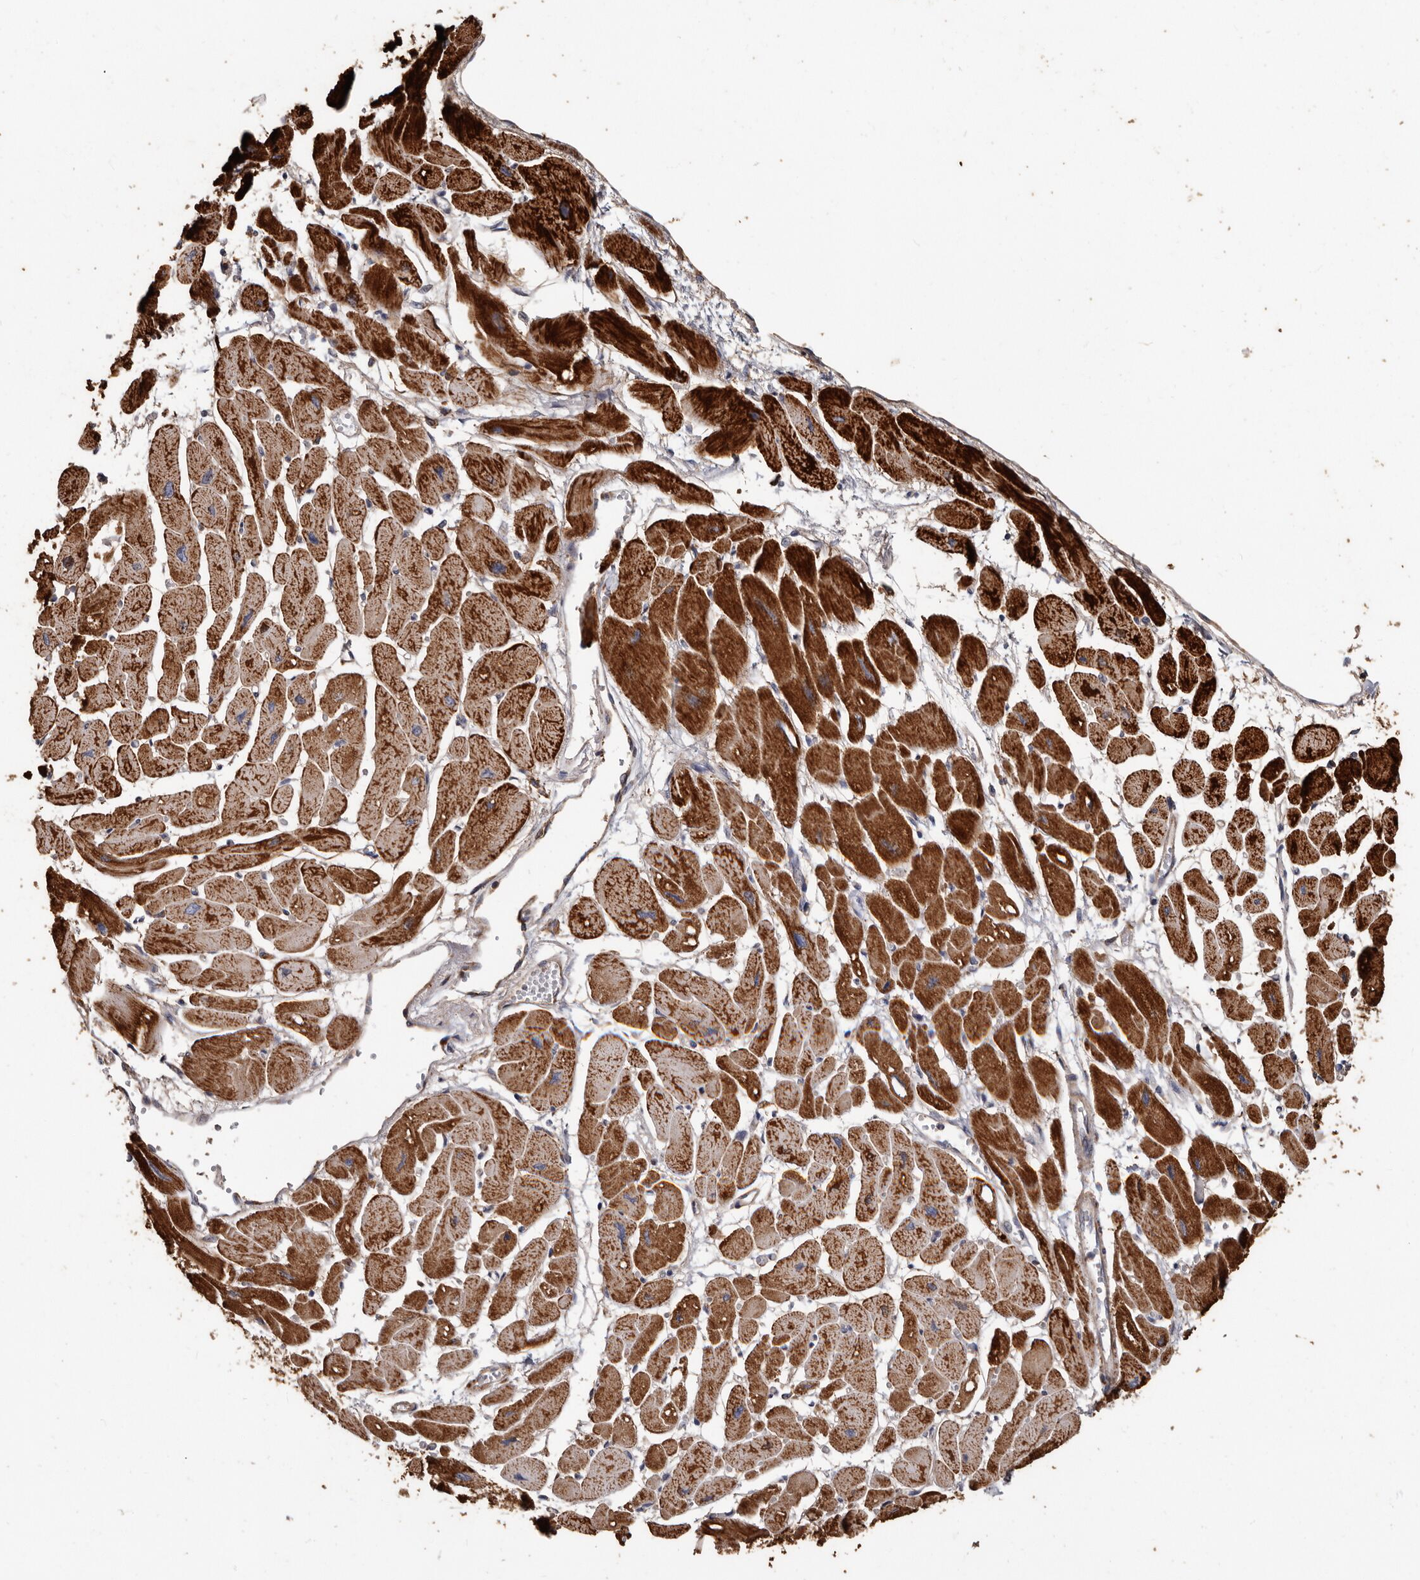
{"staining": {"intensity": "strong", "quantity": ">75%", "location": "cytoplasmic/membranous"}, "tissue": "heart muscle", "cell_type": "Cardiomyocytes", "image_type": "normal", "snomed": [{"axis": "morphology", "description": "Normal tissue, NOS"}, {"axis": "topography", "description": "Heart"}], "caption": "This photomicrograph demonstrates normal heart muscle stained with IHC to label a protein in brown. The cytoplasmic/membranous of cardiomyocytes show strong positivity for the protein. Nuclei are counter-stained blue.", "gene": "OSGIN2", "patient": {"sex": "female", "age": 54}}